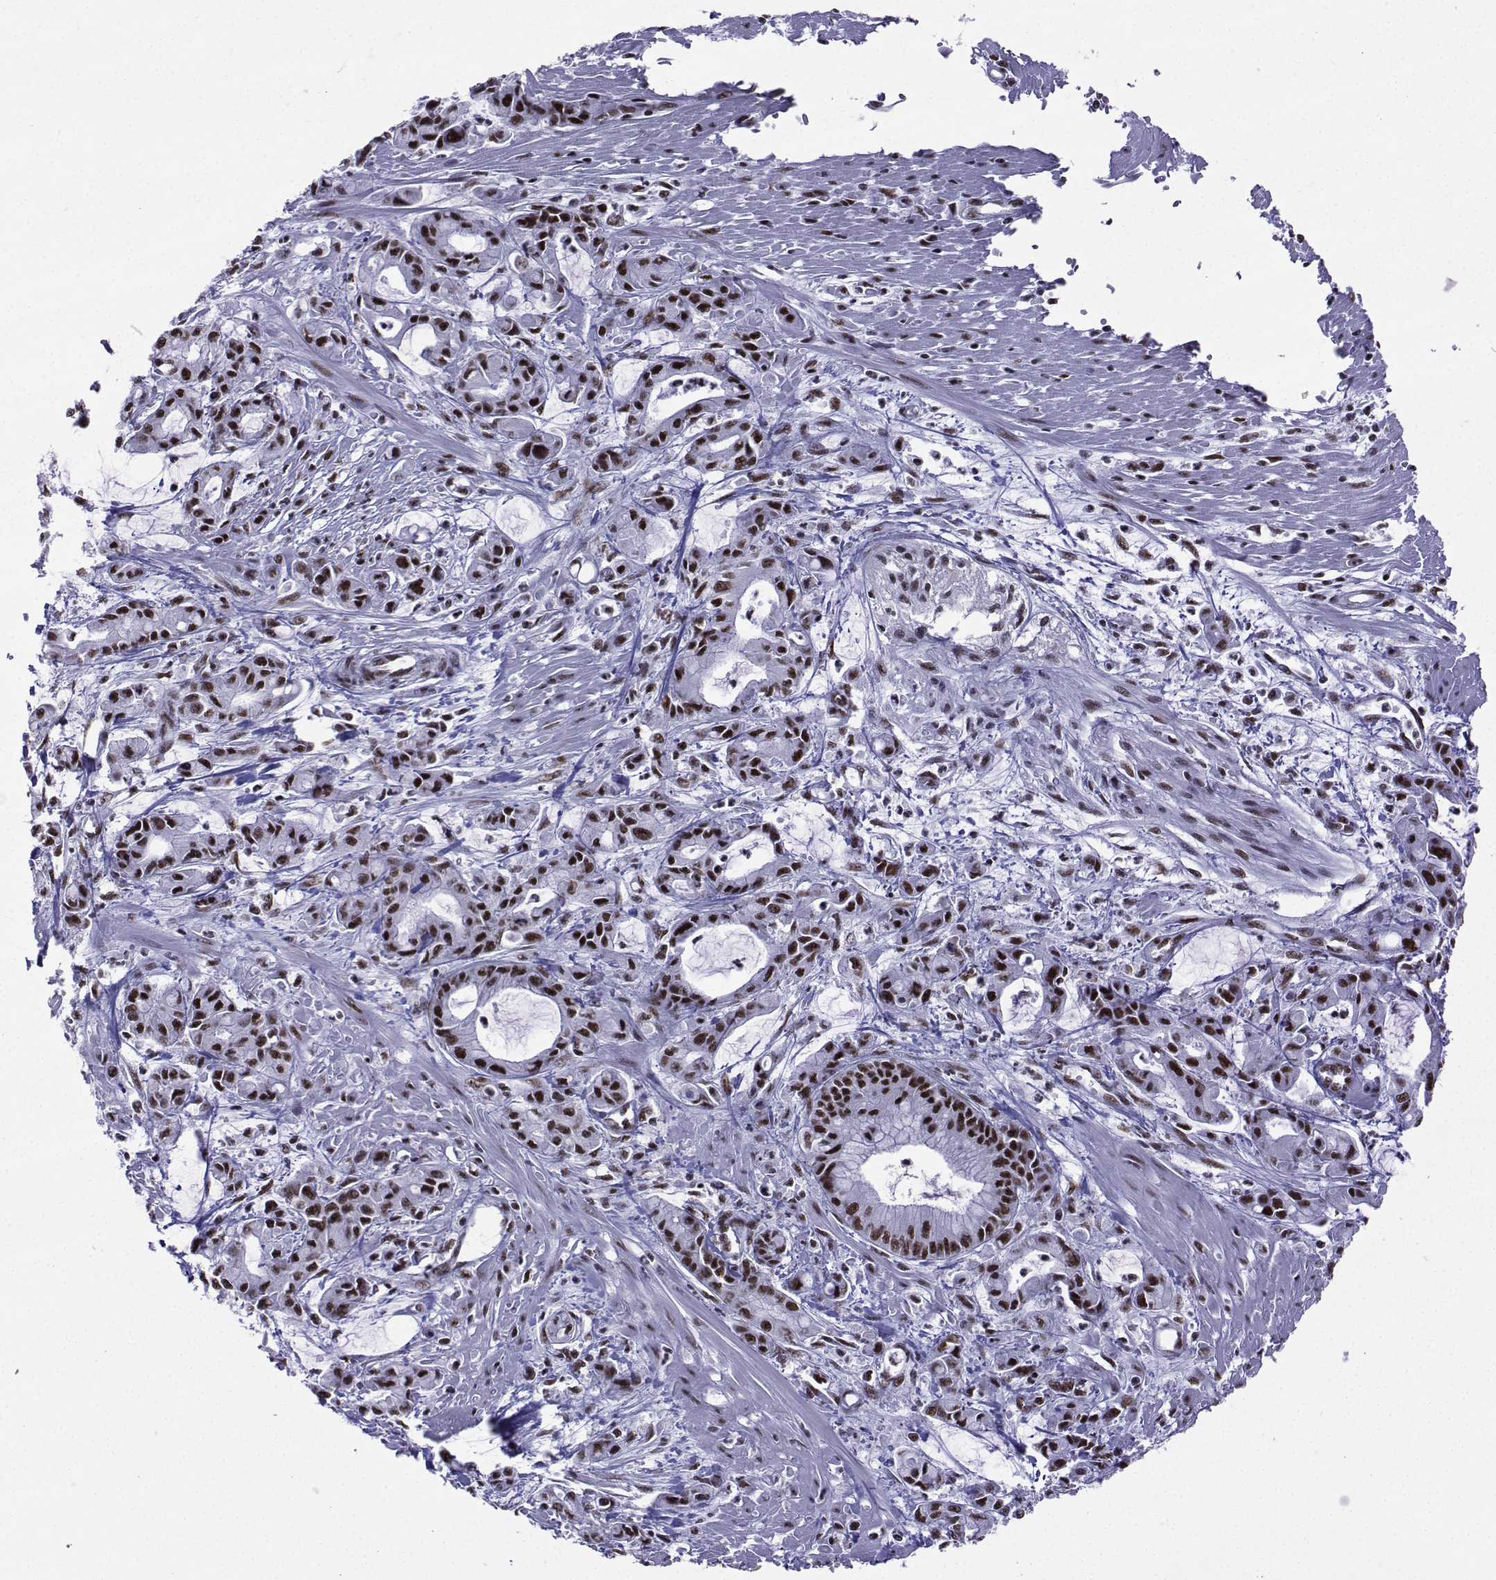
{"staining": {"intensity": "strong", "quantity": "25%-75%", "location": "nuclear"}, "tissue": "pancreatic cancer", "cell_type": "Tumor cells", "image_type": "cancer", "snomed": [{"axis": "morphology", "description": "Adenocarcinoma, NOS"}, {"axis": "topography", "description": "Pancreas"}], "caption": "Pancreatic cancer stained for a protein (brown) reveals strong nuclear positive positivity in approximately 25%-75% of tumor cells.", "gene": "SNRPB2", "patient": {"sex": "male", "age": 48}}